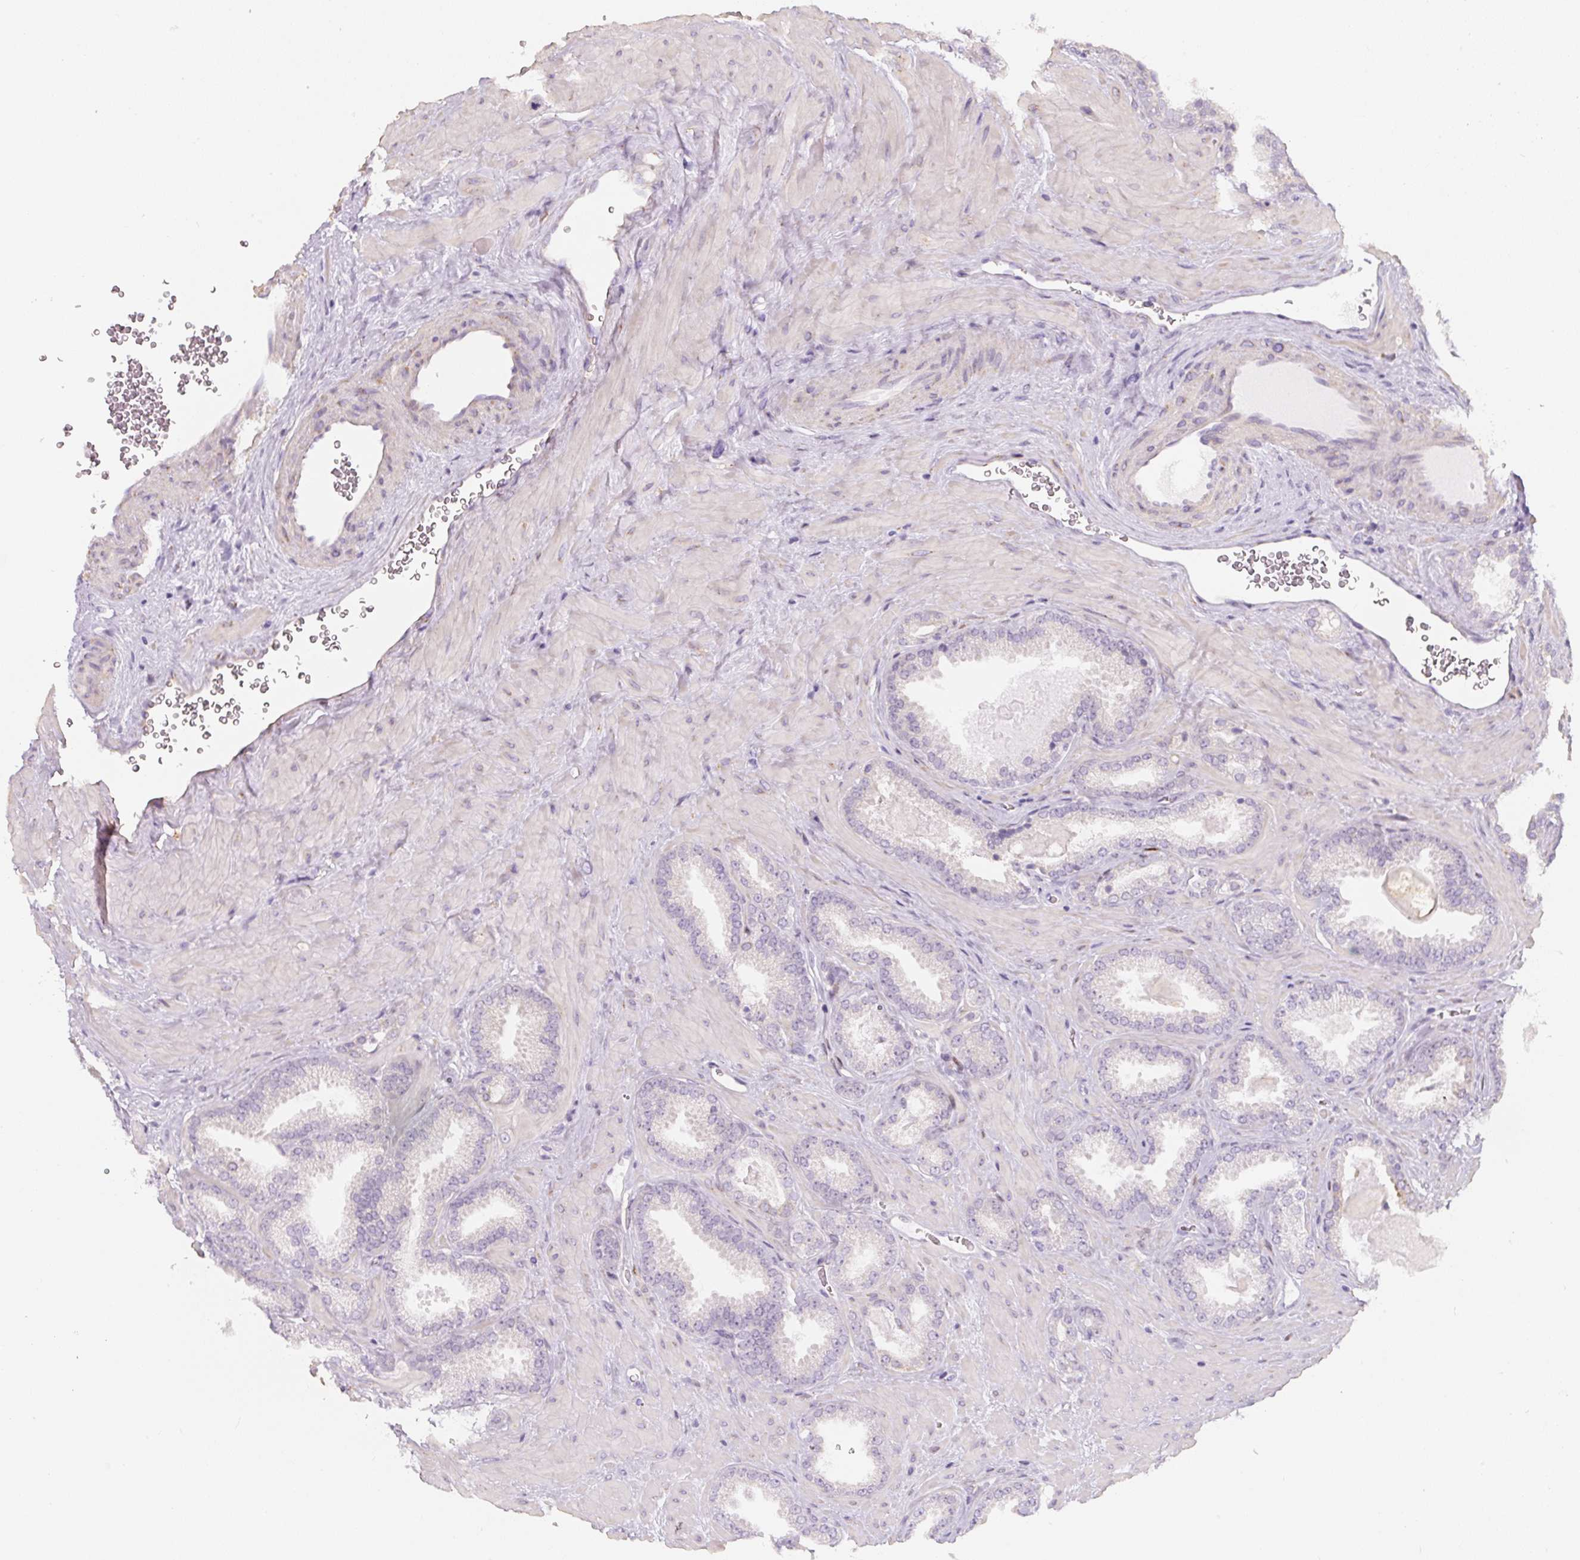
{"staining": {"intensity": "negative", "quantity": "none", "location": "none"}, "tissue": "prostate cancer", "cell_type": "Tumor cells", "image_type": "cancer", "snomed": [{"axis": "morphology", "description": "Adenocarcinoma, Low grade"}, {"axis": "topography", "description": "Prostate"}], "caption": "The photomicrograph demonstrates no significant expression in tumor cells of prostate cancer.", "gene": "PWWP3B", "patient": {"sex": "male", "age": 62}}